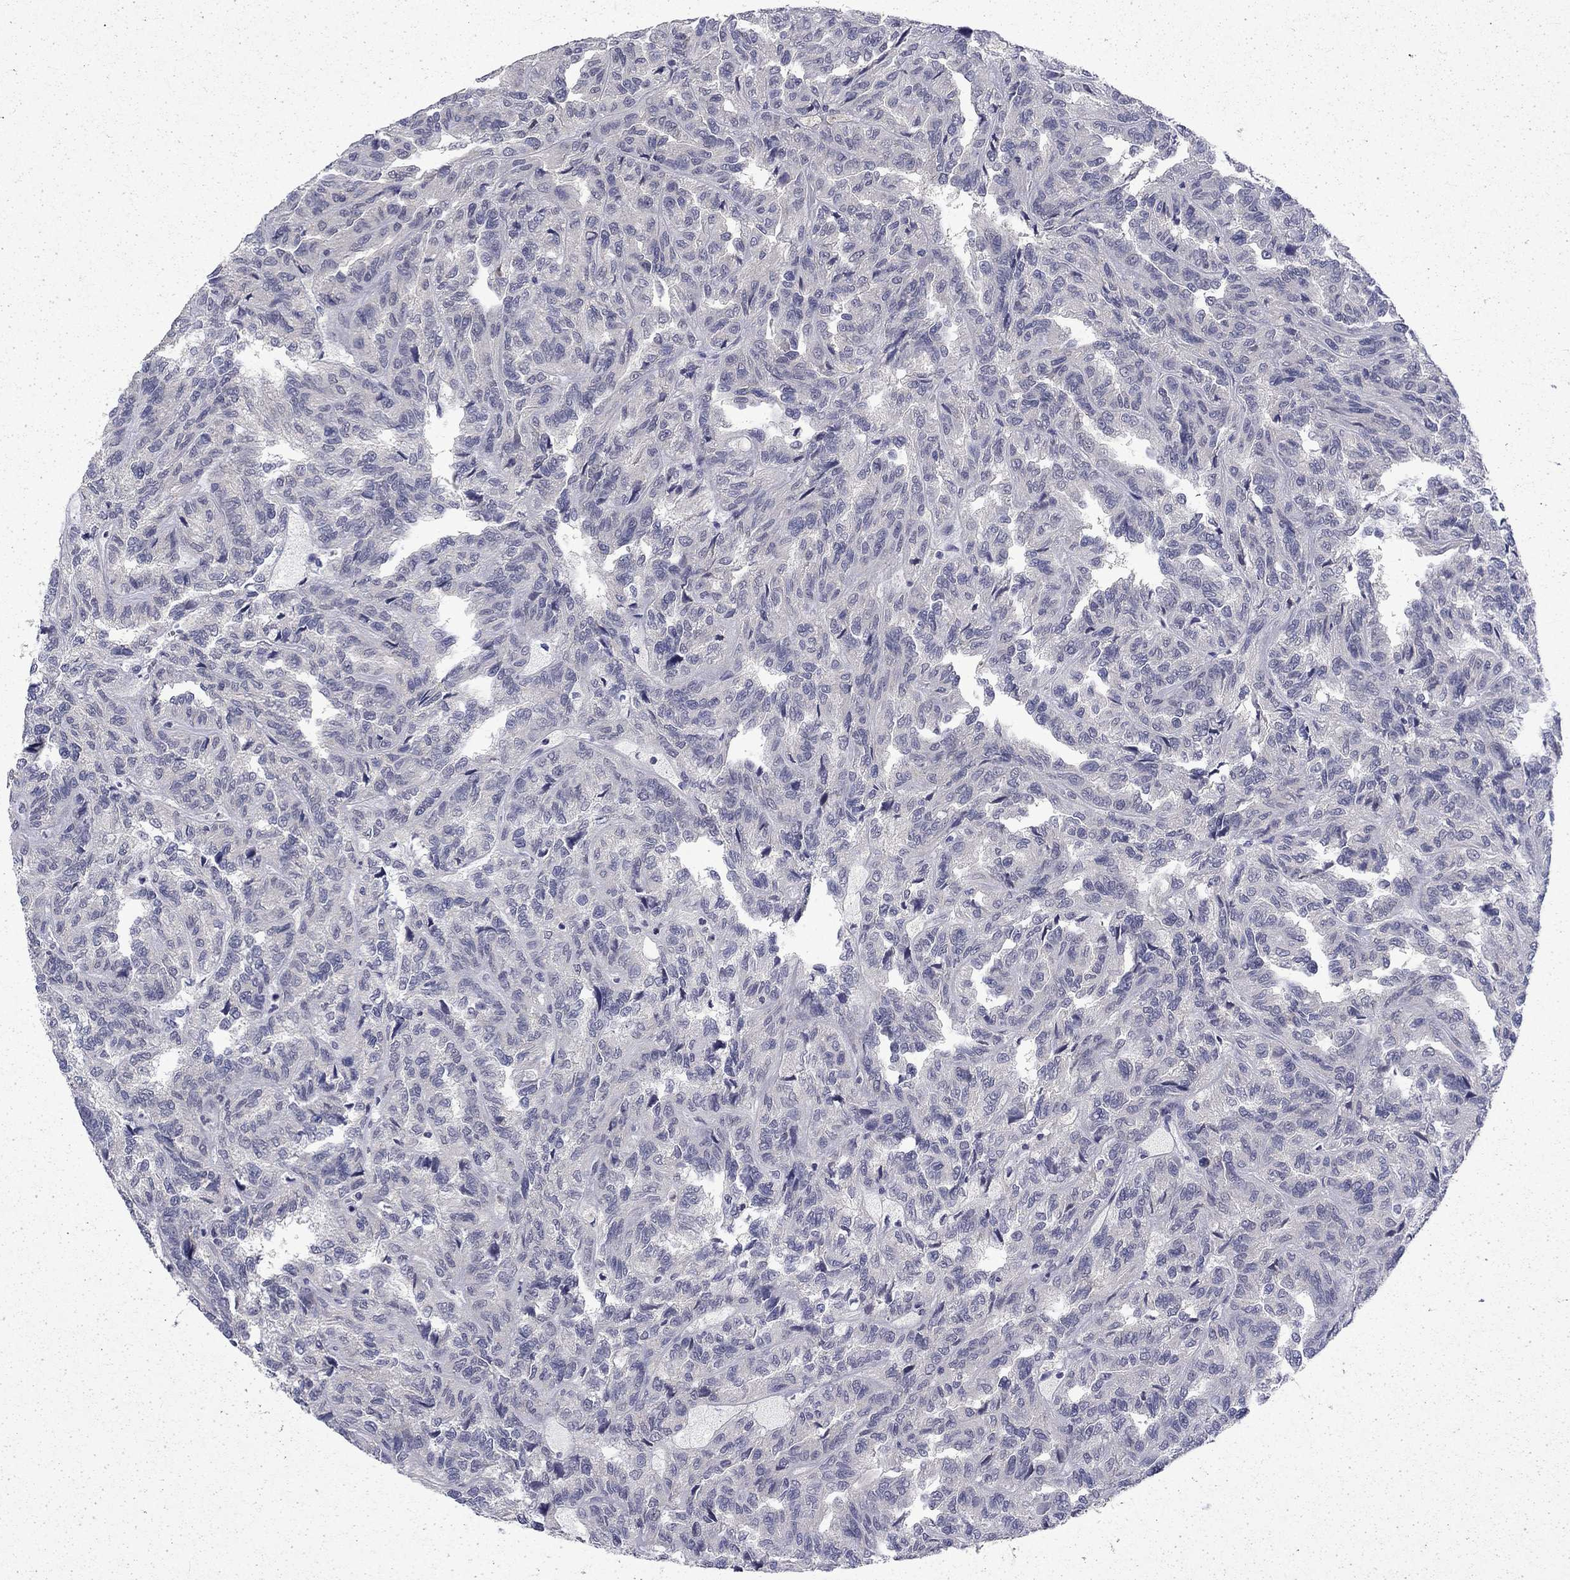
{"staining": {"intensity": "negative", "quantity": "none", "location": "none"}, "tissue": "renal cancer", "cell_type": "Tumor cells", "image_type": "cancer", "snomed": [{"axis": "morphology", "description": "Adenocarcinoma, NOS"}, {"axis": "topography", "description": "Kidney"}], "caption": "The immunohistochemistry image has no significant positivity in tumor cells of renal cancer tissue.", "gene": "CHAT", "patient": {"sex": "male", "age": 79}}